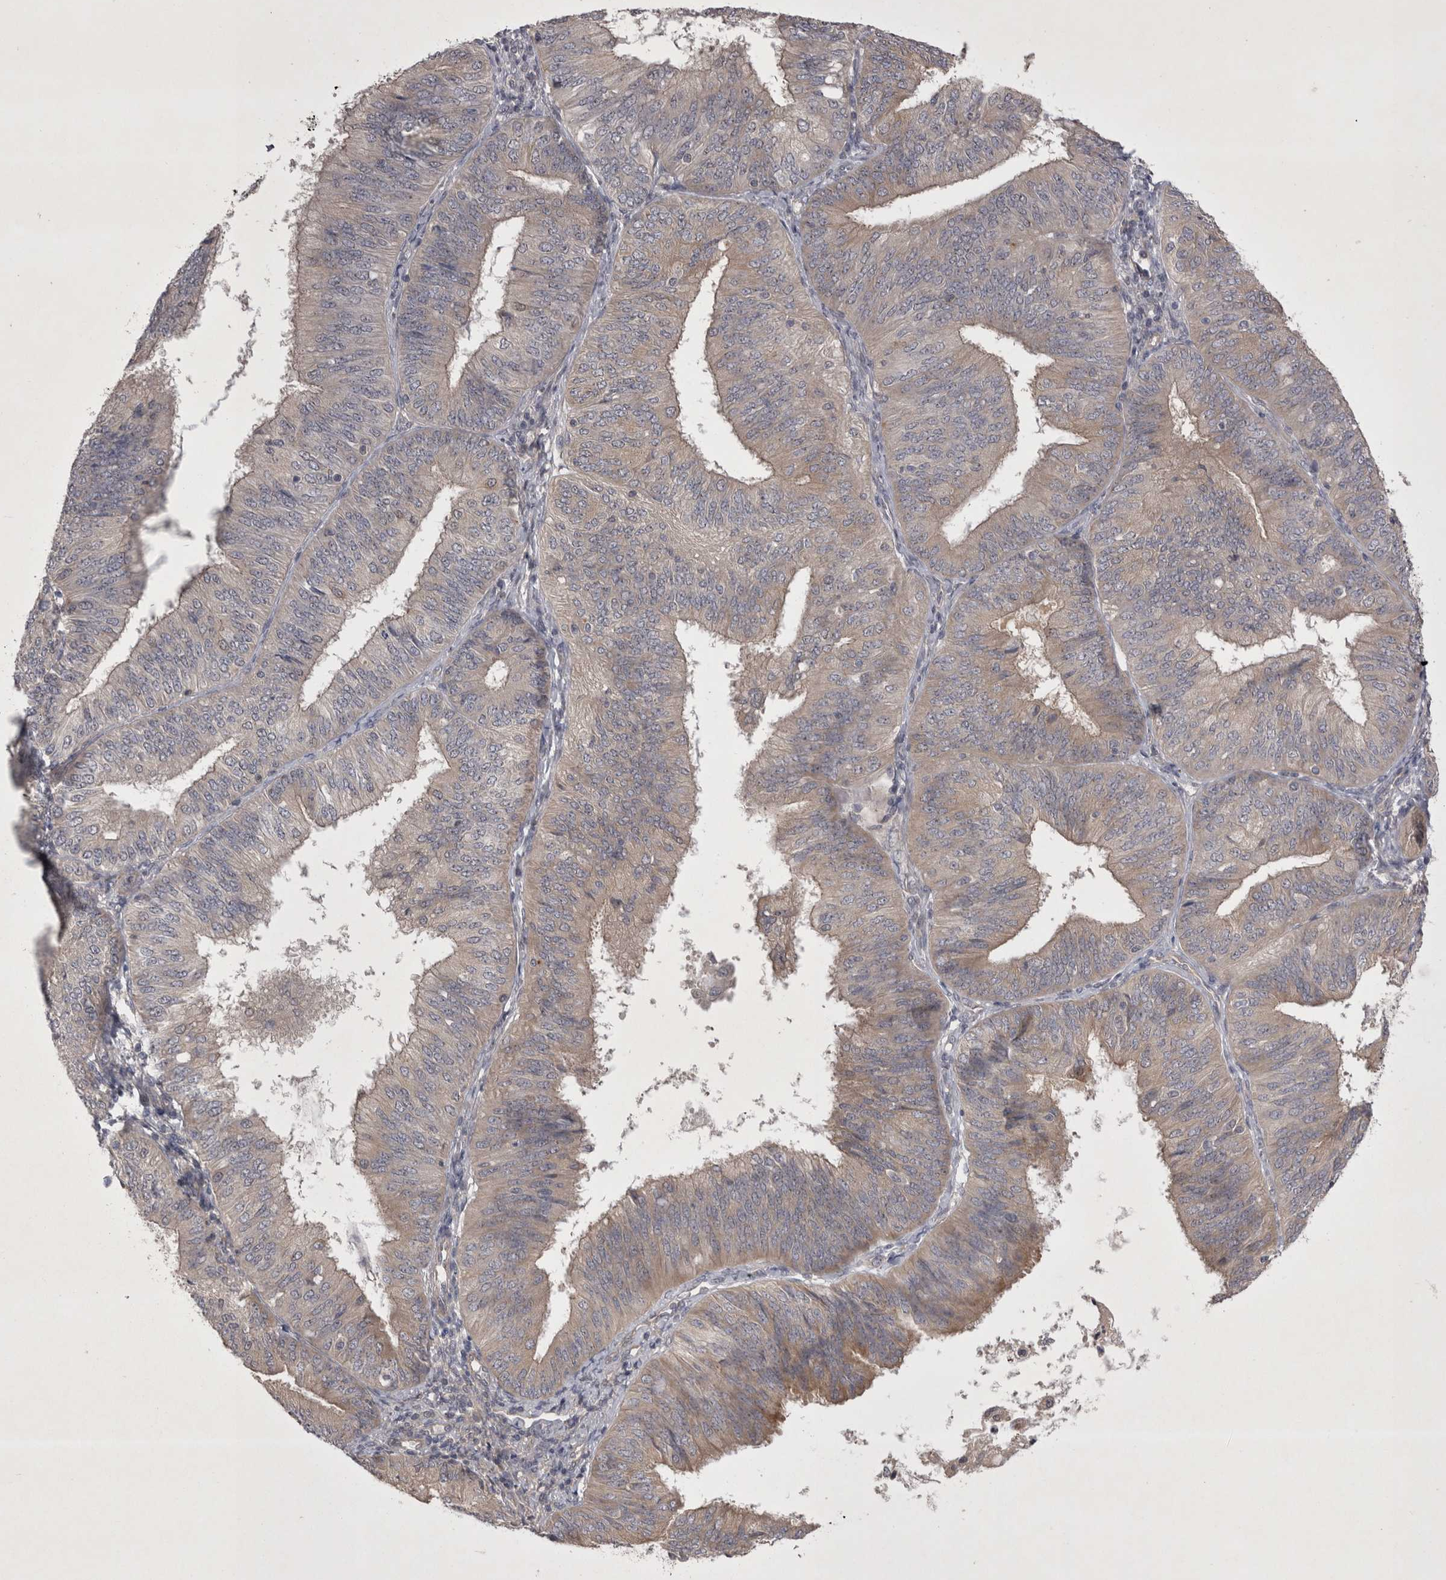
{"staining": {"intensity": "weak", "quantity": ">75%", "location": "cytoplasmic/membranous"}, "tissue": "endometrial cancer", "cell_type": "Tumor cells", "image_type": "cancer", "snomed": [{"axis": "morphology", "description": "Adenocarcinoma, NOS"}, {"axis": "topography", "description": "Endometrium"}], "caption": "This image exhibits endometrial cancer (adenocarcinoma) stained with IHC to label a protein in brown. The cytoplasmic/membranous of tumor cells show weak positivity for the protein. Nuclei are counter-stained blue.", "gene": "CTBS", "patient": {"sex": "female", "age": 58}}